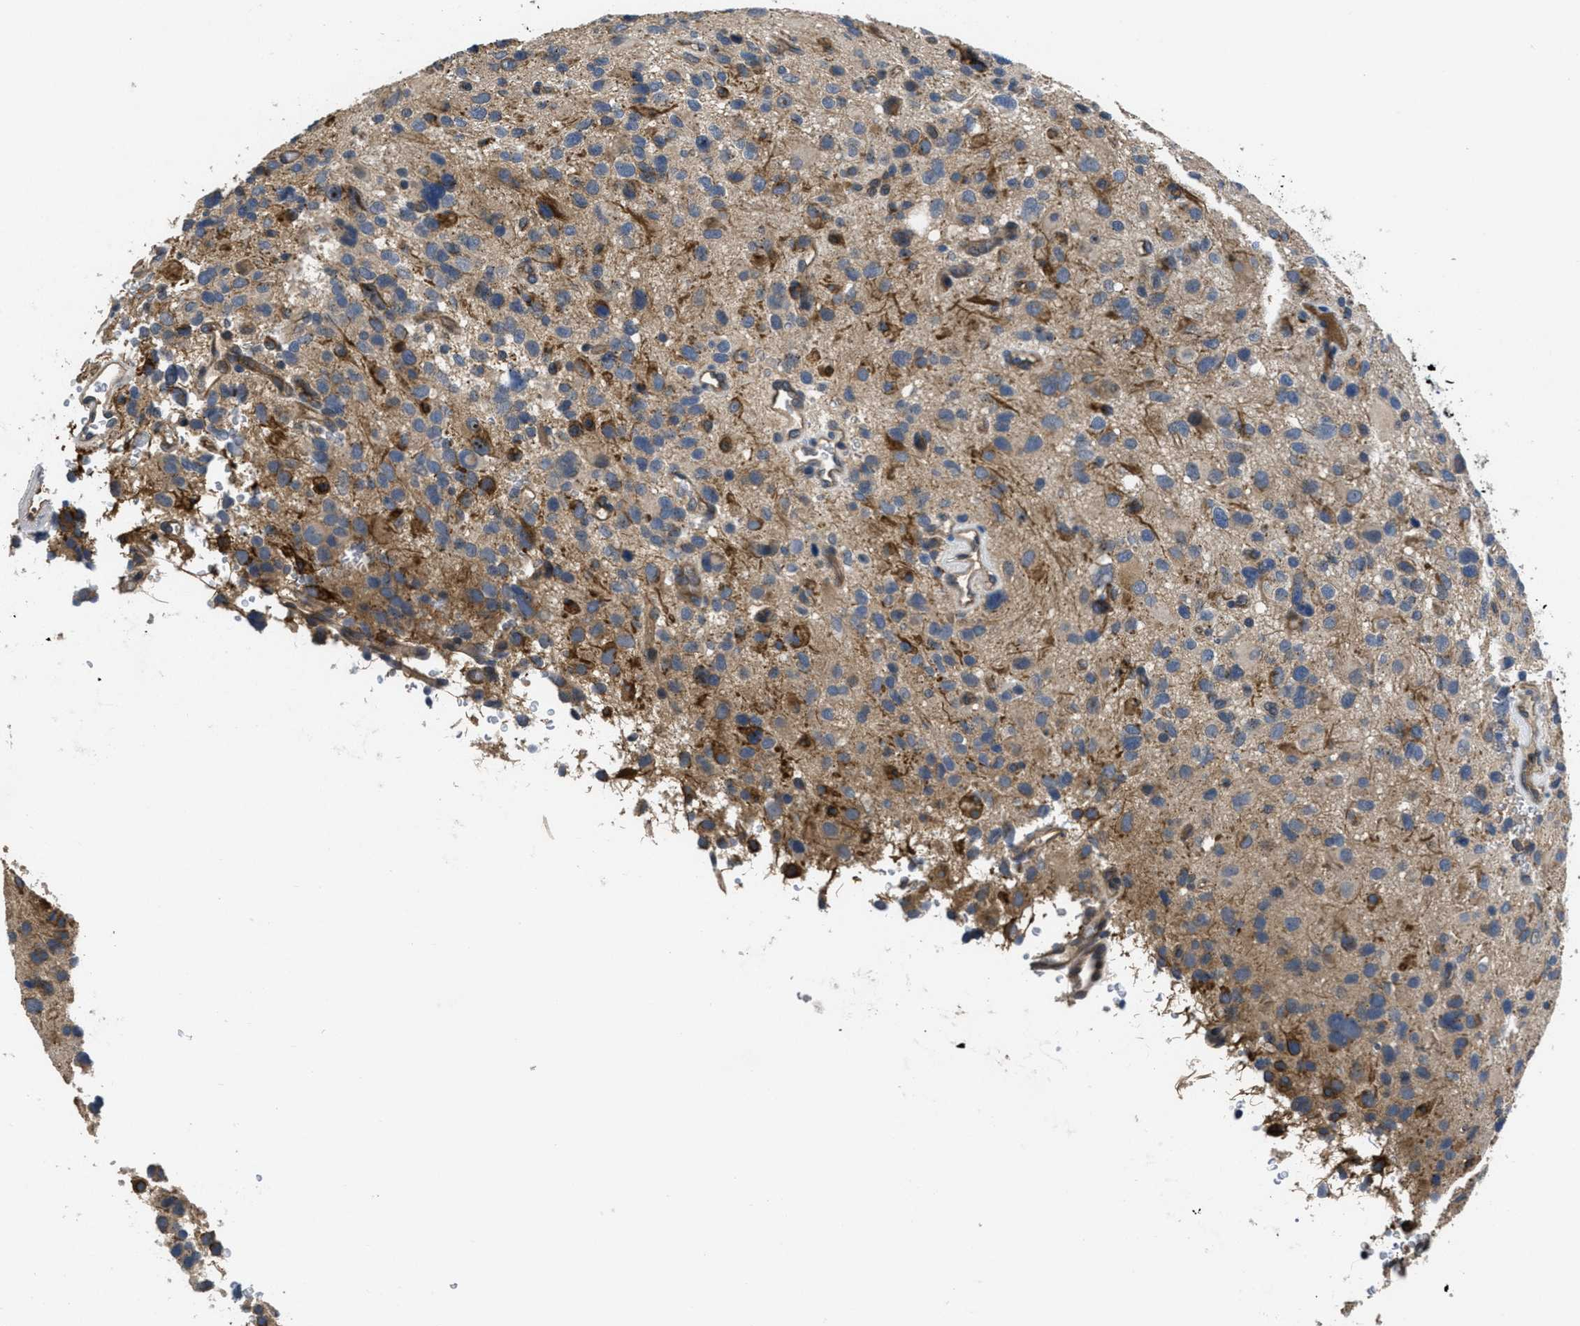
{"staining": {"intensity": "weak", "quantity": ">75%", "location": "cytoplasmic/membranous"}, "tissue": "glioma", "cell_type": "Tumor cells", "image_type": "cancer", "snomed": [{"axis": "morphology", "description": "Glioma, malignant, High grade"}, {"axis": "topography", "description": "Brain"}], "caption": "Malignant glioma (high-grade) was stained to show a protein in brown. There is low levels of weak cytoplasmic/membranous positivity in about >75% of tumor cells.", "gene": "ANGPT1", "patient": {"sex": "male", "age": 48}}